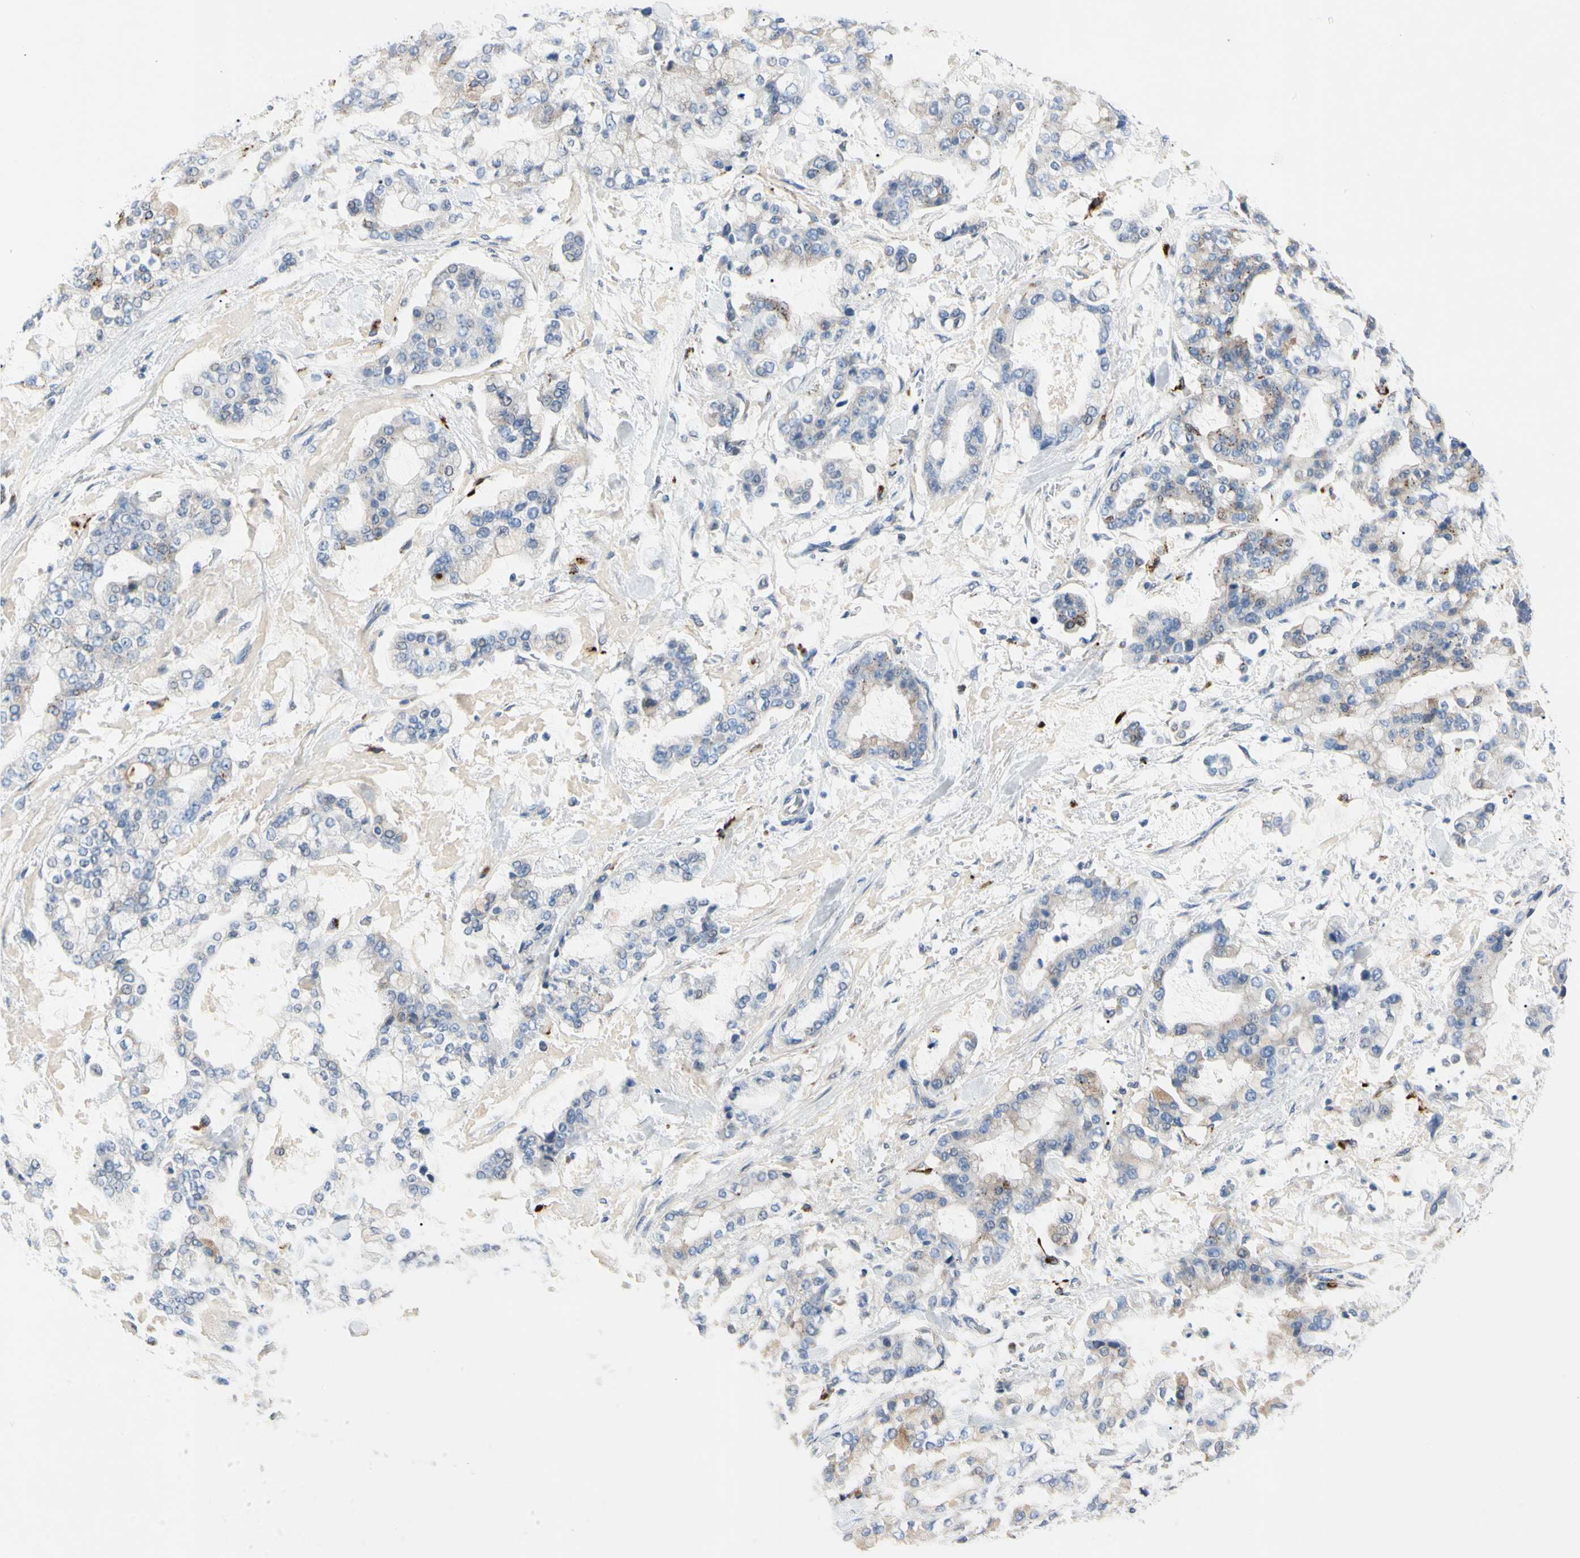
{"staining": {"intensity": "weak", "quantity": "25%-75%", "location": "cytoplasmic/membranous"}, "tissue": "stomach cancer", "cell_type": "Tumor cells", "image_type": "cancer", "snomed": [{"axis": "morphology", "description": "Normal tissue, NOS"}, {"axis": "morphology", "description": "Adenocarcinoma, NOS"}, {"axis": "topography", "description": "Stomach, upper"}, {"axis": "topography", "description": "Stomach"}], "caption": "A micrograph of stomach cancer (adenocarcinoma) stained for a protein displays weak cytoplasmic/membranous brown staining in tumor cells.", "gene": "RETSAT", "patient": {"sex": "male", "age": 76}}